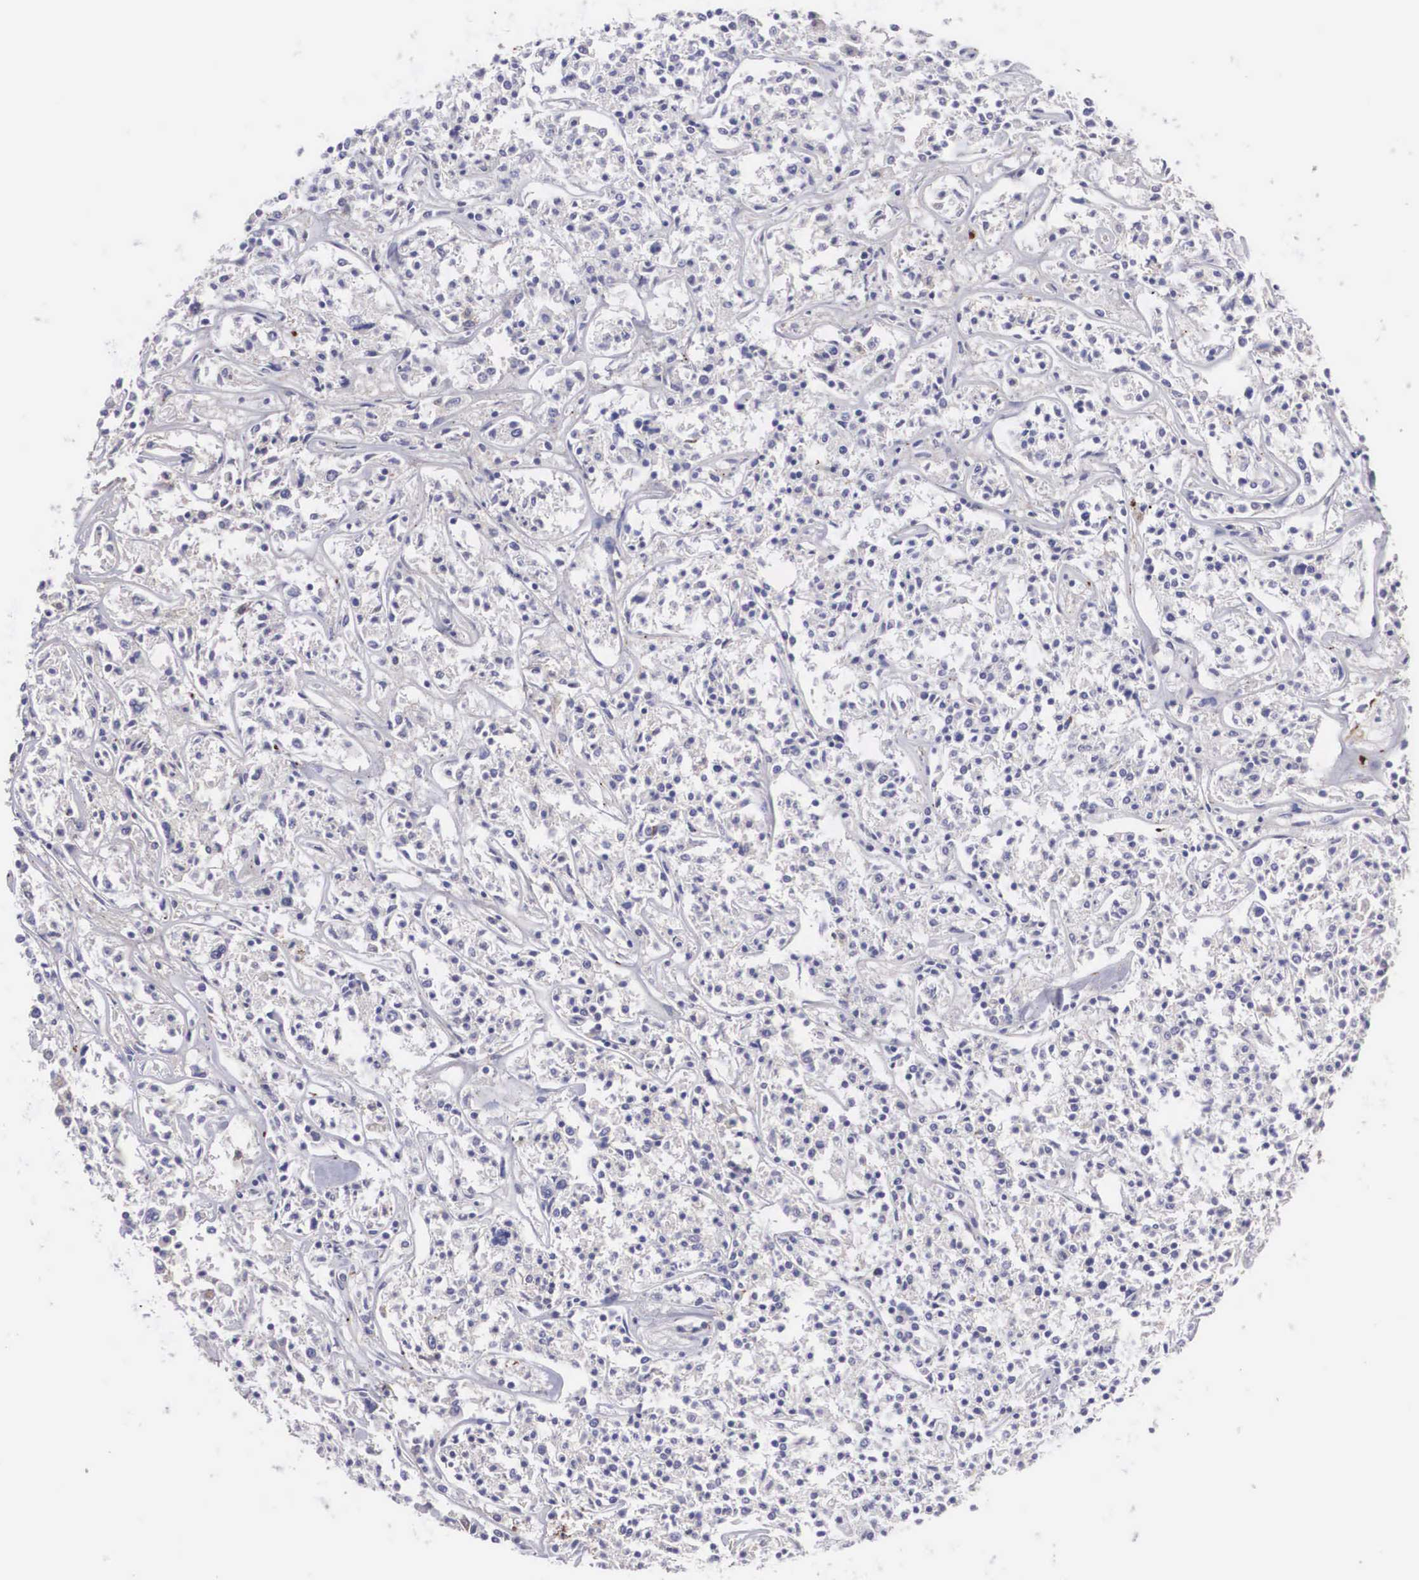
{"staining": {"intensity": "negative", "quantity": "none", "location": "none"}, "tissue": "lymphoma", "cell_type": "Tumor cells", "image_type": "cancer", "snomed": [{"axis": "morphology", "description": "Malignant lymphoma, non-Hodgkin's type, Low grade"}, {"axis": "topography", "description": "Small intestine"}], "caption": "Tumor cells are negative for protein expression in human lymphoma.", "gene": "CLU", "patient": {"sex": "female", "age": 59}}